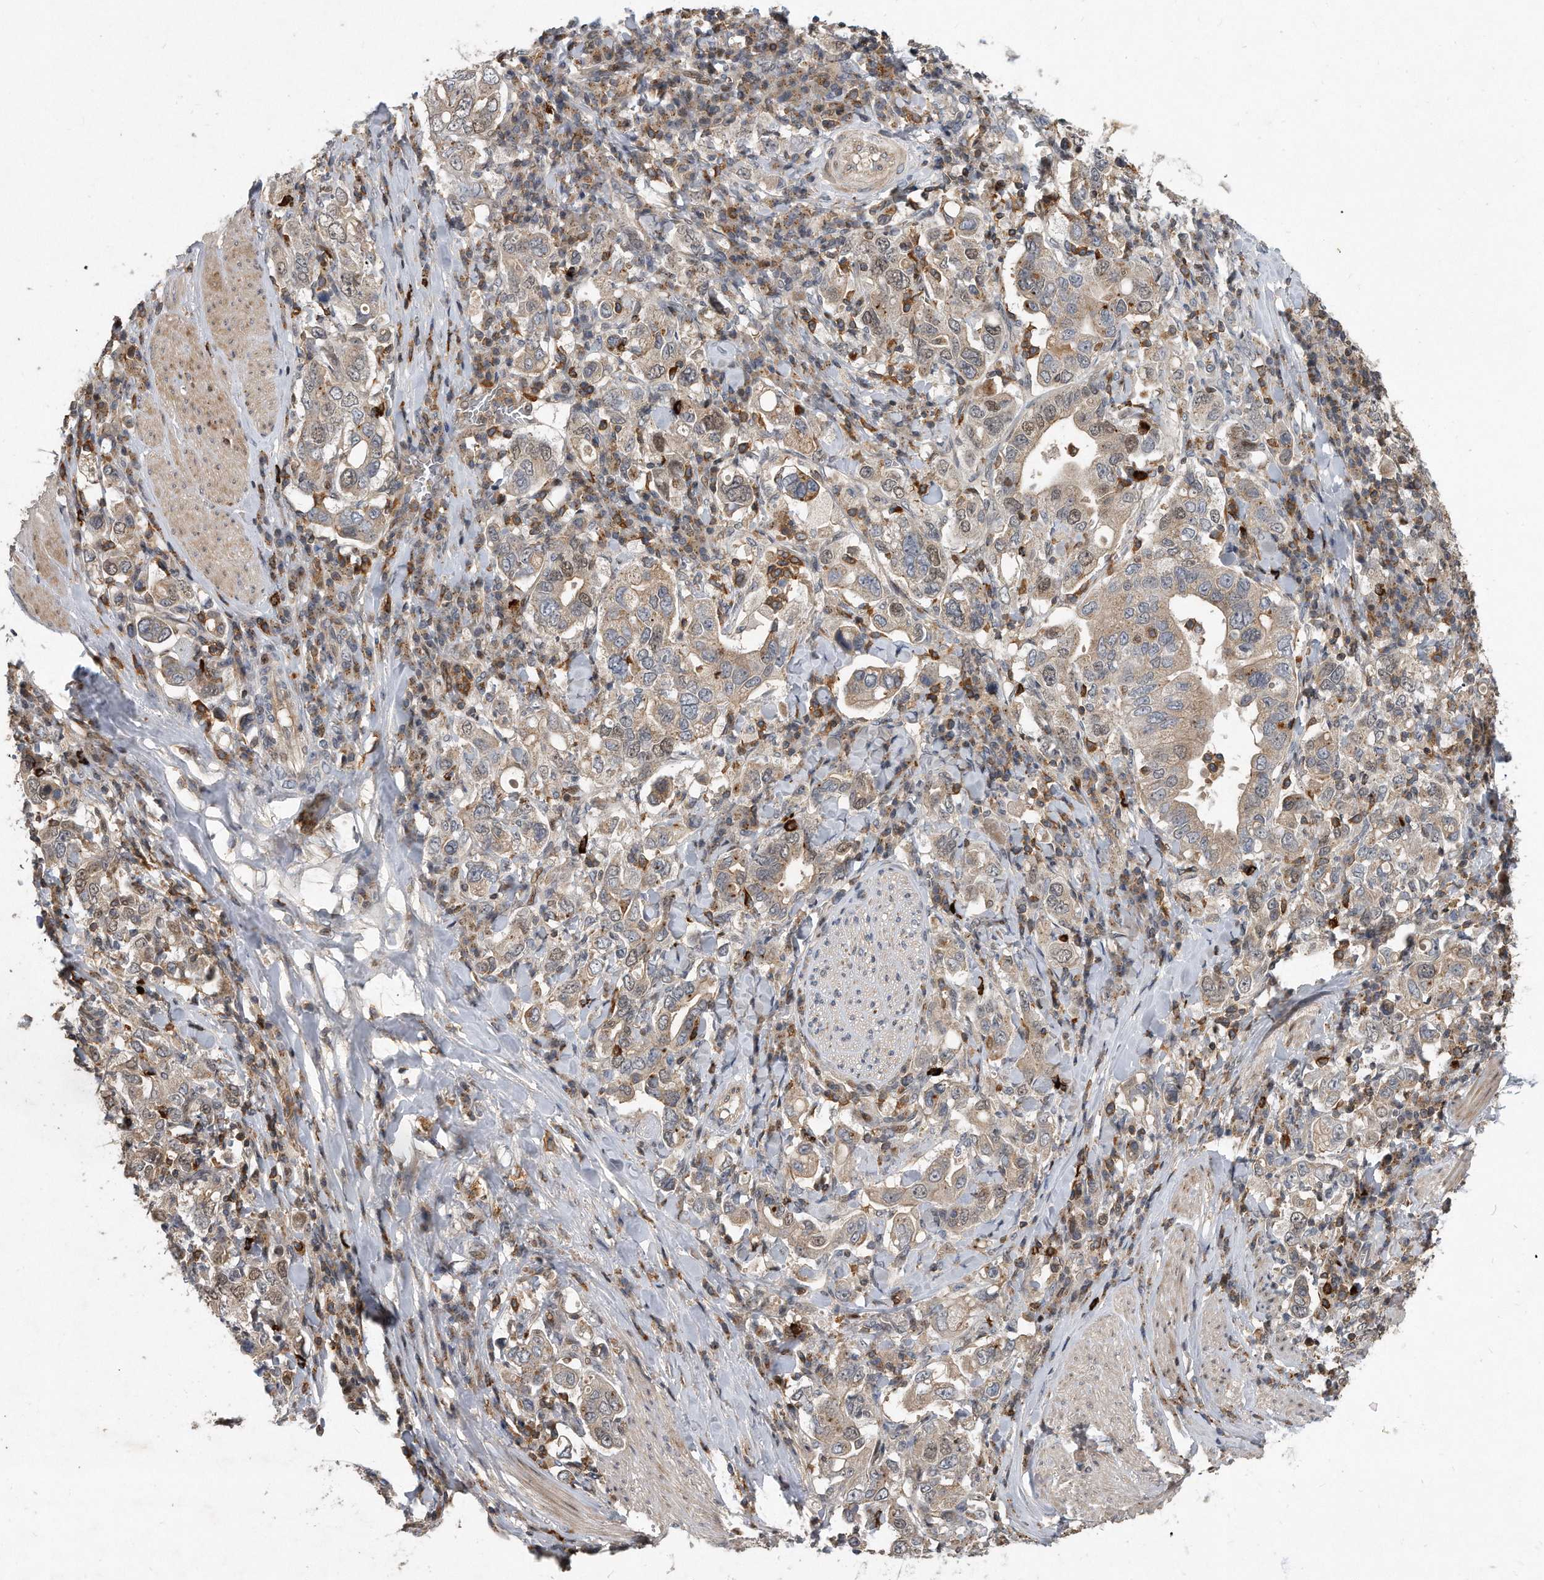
{"staining": {"intensity": "weak", "quantity": "<25%", "location": "cytoplasmic/membranous"}, "tissue": "stomach cancer", "cell_type": "Tumor cells", "image_type": "cancer", "snomed": [{"axis": "morphology", "description": "Adenocarcinoma, NOS"}, {"axis": "topography", "description": "Stomach, upper"}], "caption": "Tumor cells are negative for protein expression in human stomach cancer (adenocarcinoma). The staining is performed using DAB (3,3'-diaminobenzidine) brown chromogen with nuclei counter-stained in using hematoxylin.", "gene": "PGBD2", "patient": {"sex": "male", "age": 62}}